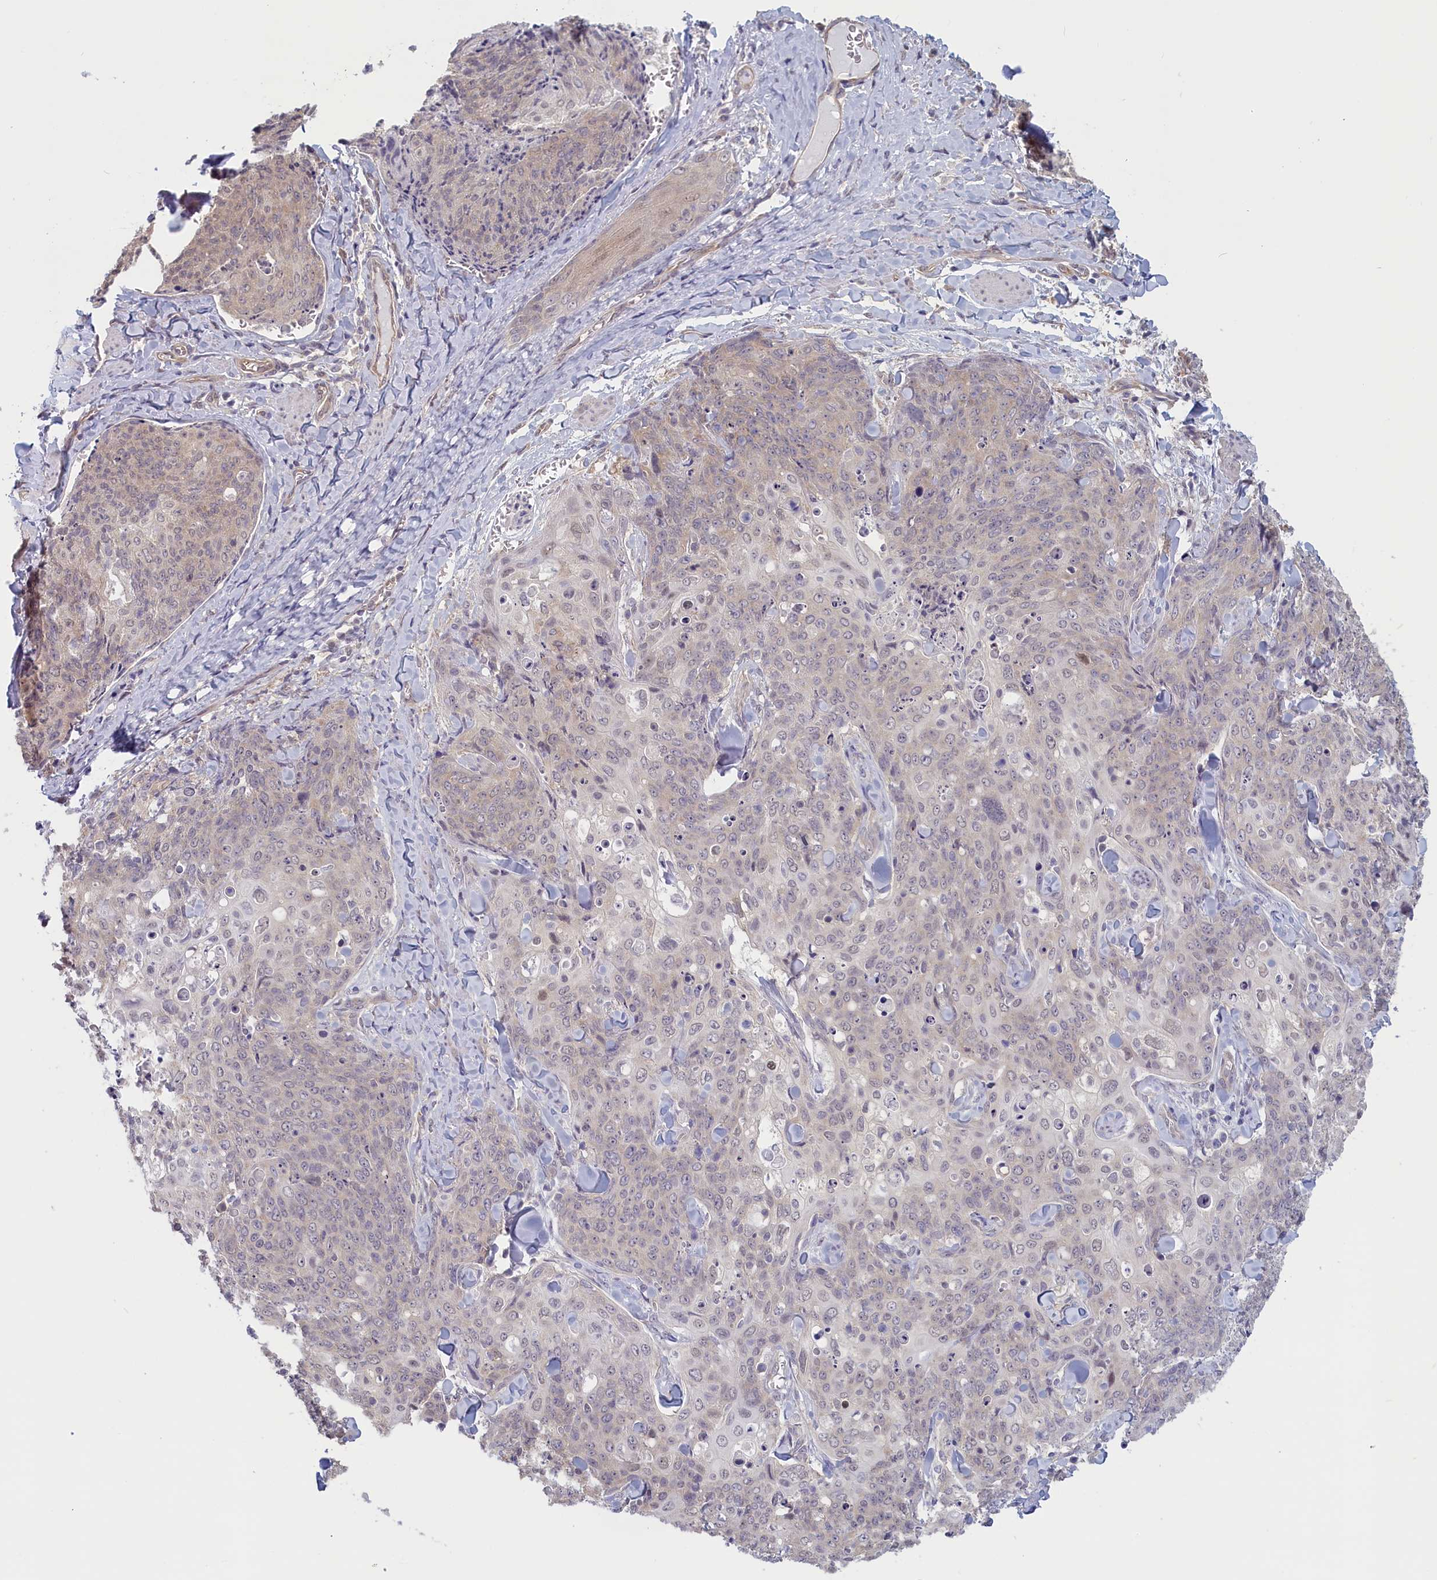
{"staining": {"intensity": "weak", "quantity": "25%-75%", "location": "cytoplasmic/membranous"}, "tissue": "skin cancer", "cell_type": "Tumor cells", "image_type": "cancer", "snomed": [{"axis": "morphology", "description": "Squamous cell carcinoma, NOS"}, {"axis": "topography", "description": "Skin"}, {"axis": "topography", "description": "Vulva"}], "caption": "Immunohistochemical staining of squamous cell carcinoma (skin) reveals weak cytoplasmic/membranous protein staining in approximately 25%-75% of tumor cells.", "gene": "C19orf44", "patient": {"sex": "female", "age": 85}}